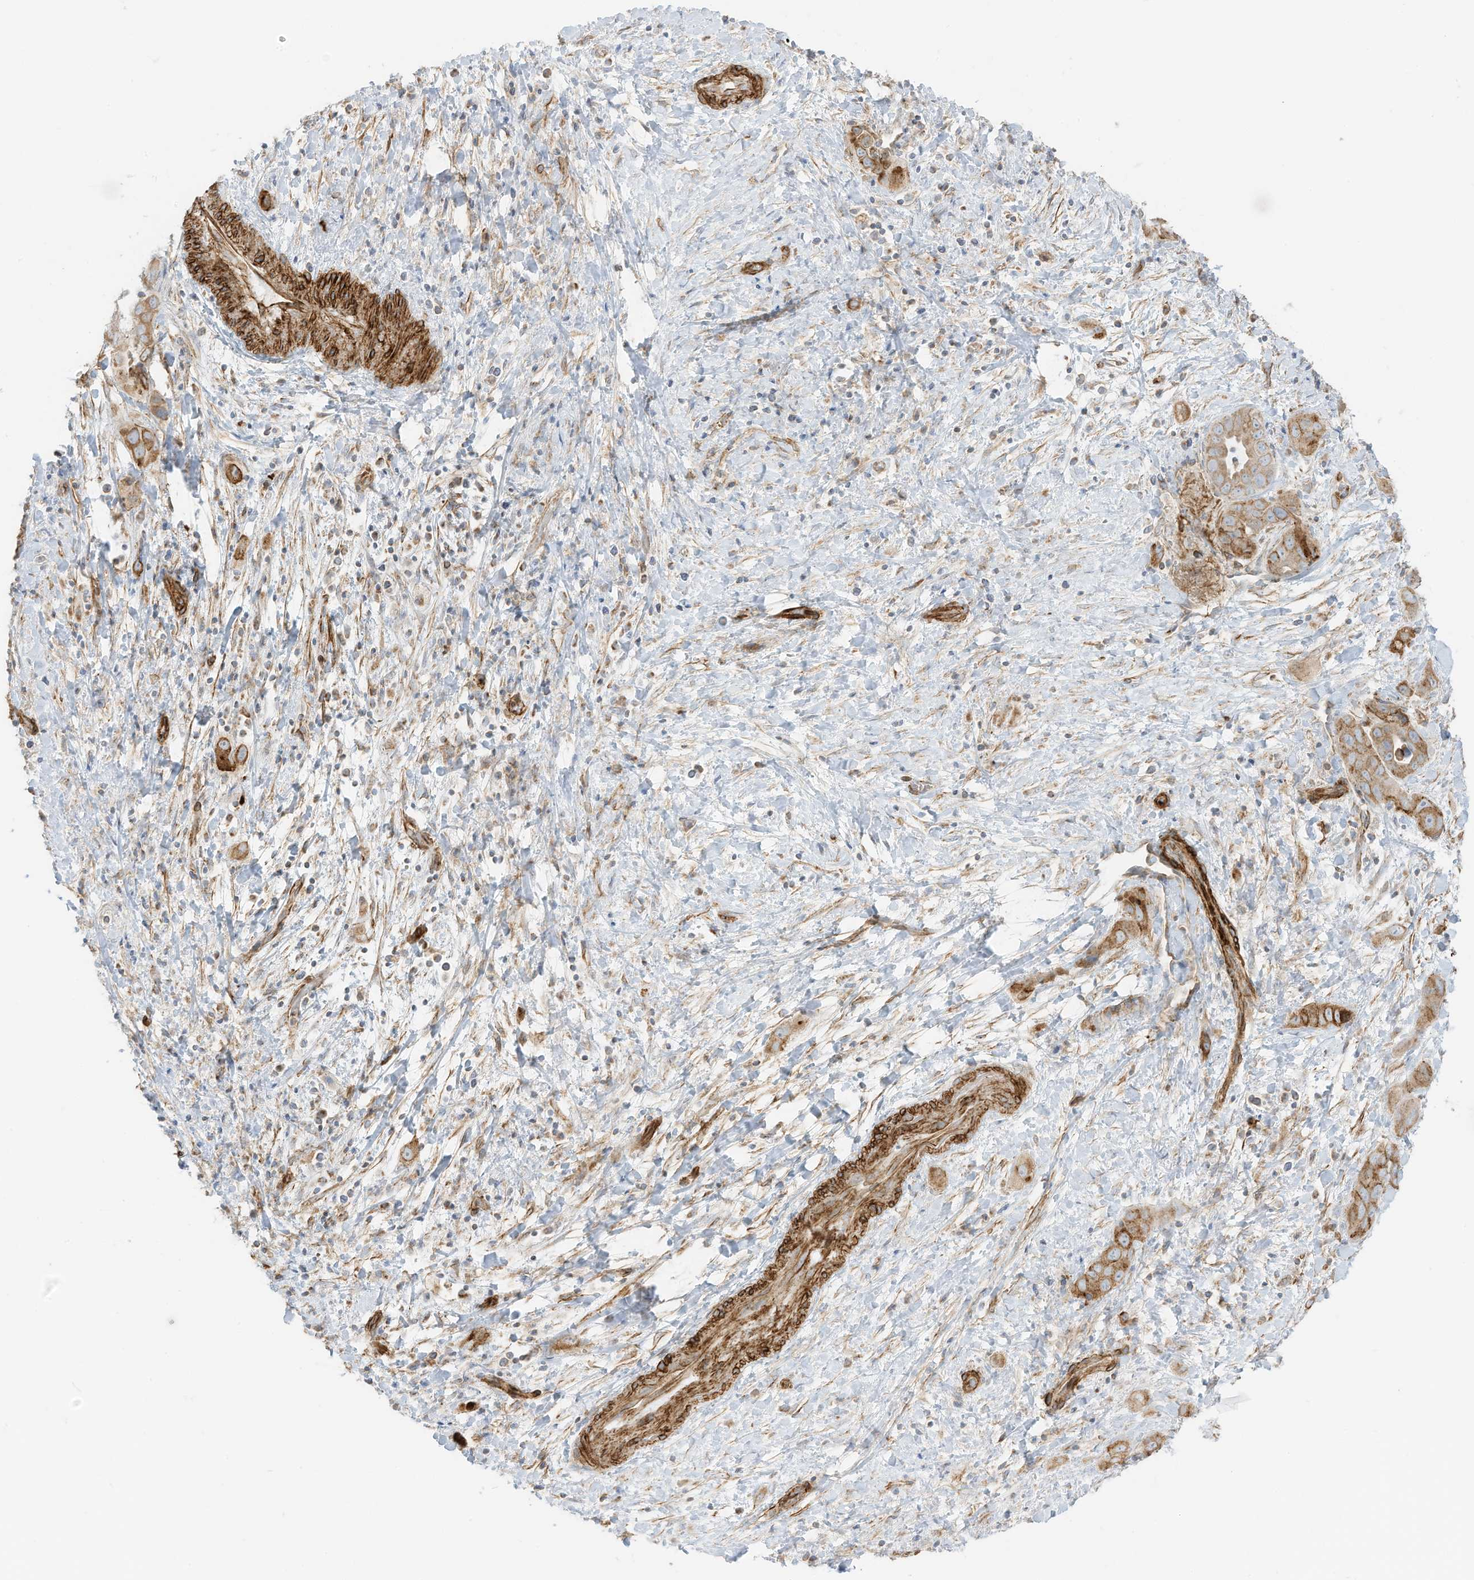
{"staining": {"intensity": "moderate", "quantity": ">75%", "location": "cytoplasmic/membranous"}, "tissue": "liver cancer", "cell_type": "Tumor cells", "image_type": "cancer", "snomed": [{"axis": "morphology", "description": "Cholangiocarcinoma"}, {"axis": "topography", "description": "Liver"}], "caption": "Moderate cytoplasmic/membranous positivity for a protein is present in about >75% of tumor cells of liver cancer using IHC.", "gene": "ABCB7", "patient": {"sex": "female", "age": 52}}